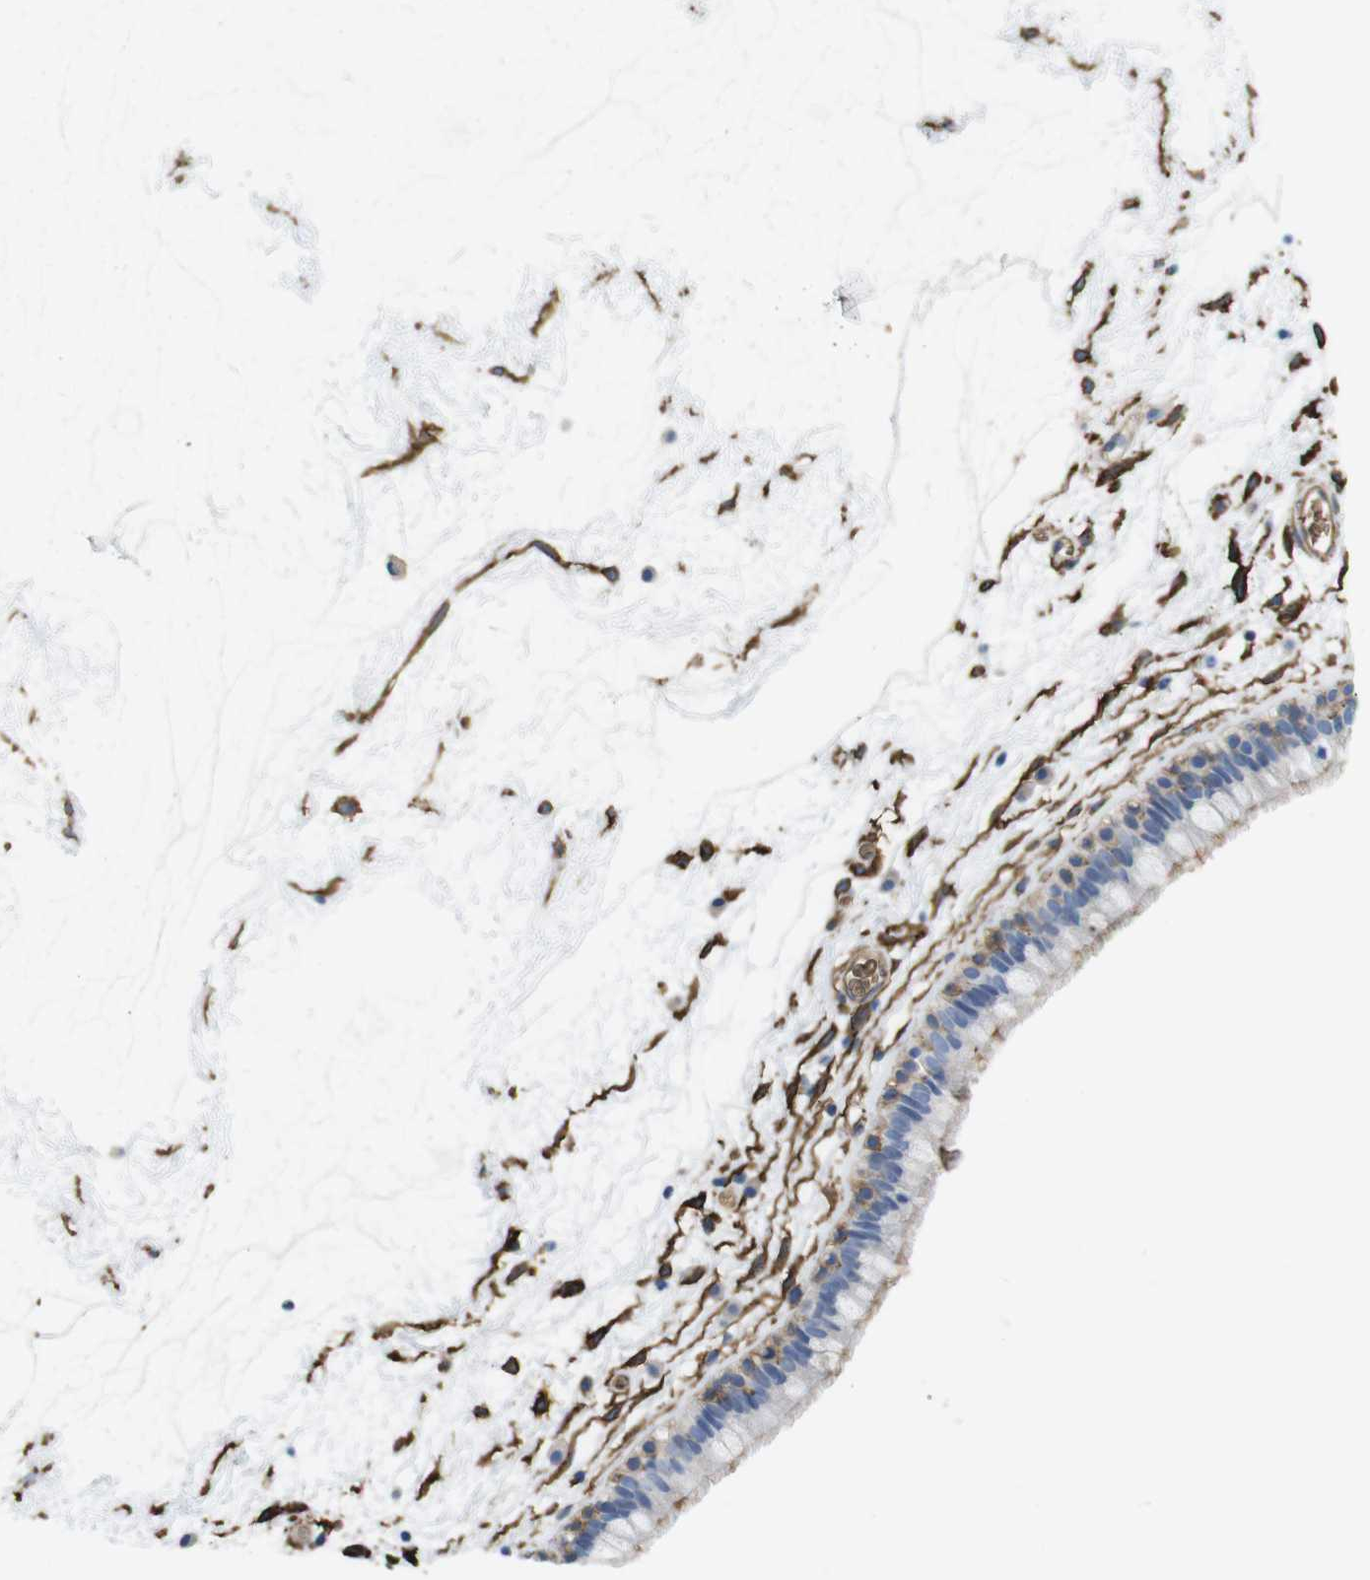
{"staining": {"intensity": "strong", "quantity": "<25%", "location": "cytoplasmic/membranous"}, "tissue": "nasopharynx", "cell_type": "Respiratory epithelial cells", "image_type": "normal", "snomed": [{"axis": "morphology", "description": "Normal tissue, NOS"}, {"axis": "morphology", "description": "Inflammation, NOS"}, {"axis": "topography", "description": "Nasopharynx"}], "caption": "Normal nasopharynx shows strong cytoplasmic/membranous expression in about <25% of respiratory epithelial cells The staining was performed using DAB, with brown indicating positive protein expression. Nuclei are stained blue with hematoxylin..", "gene": "CYBRD1", "patient": {"sex": "male", "age": 48}}